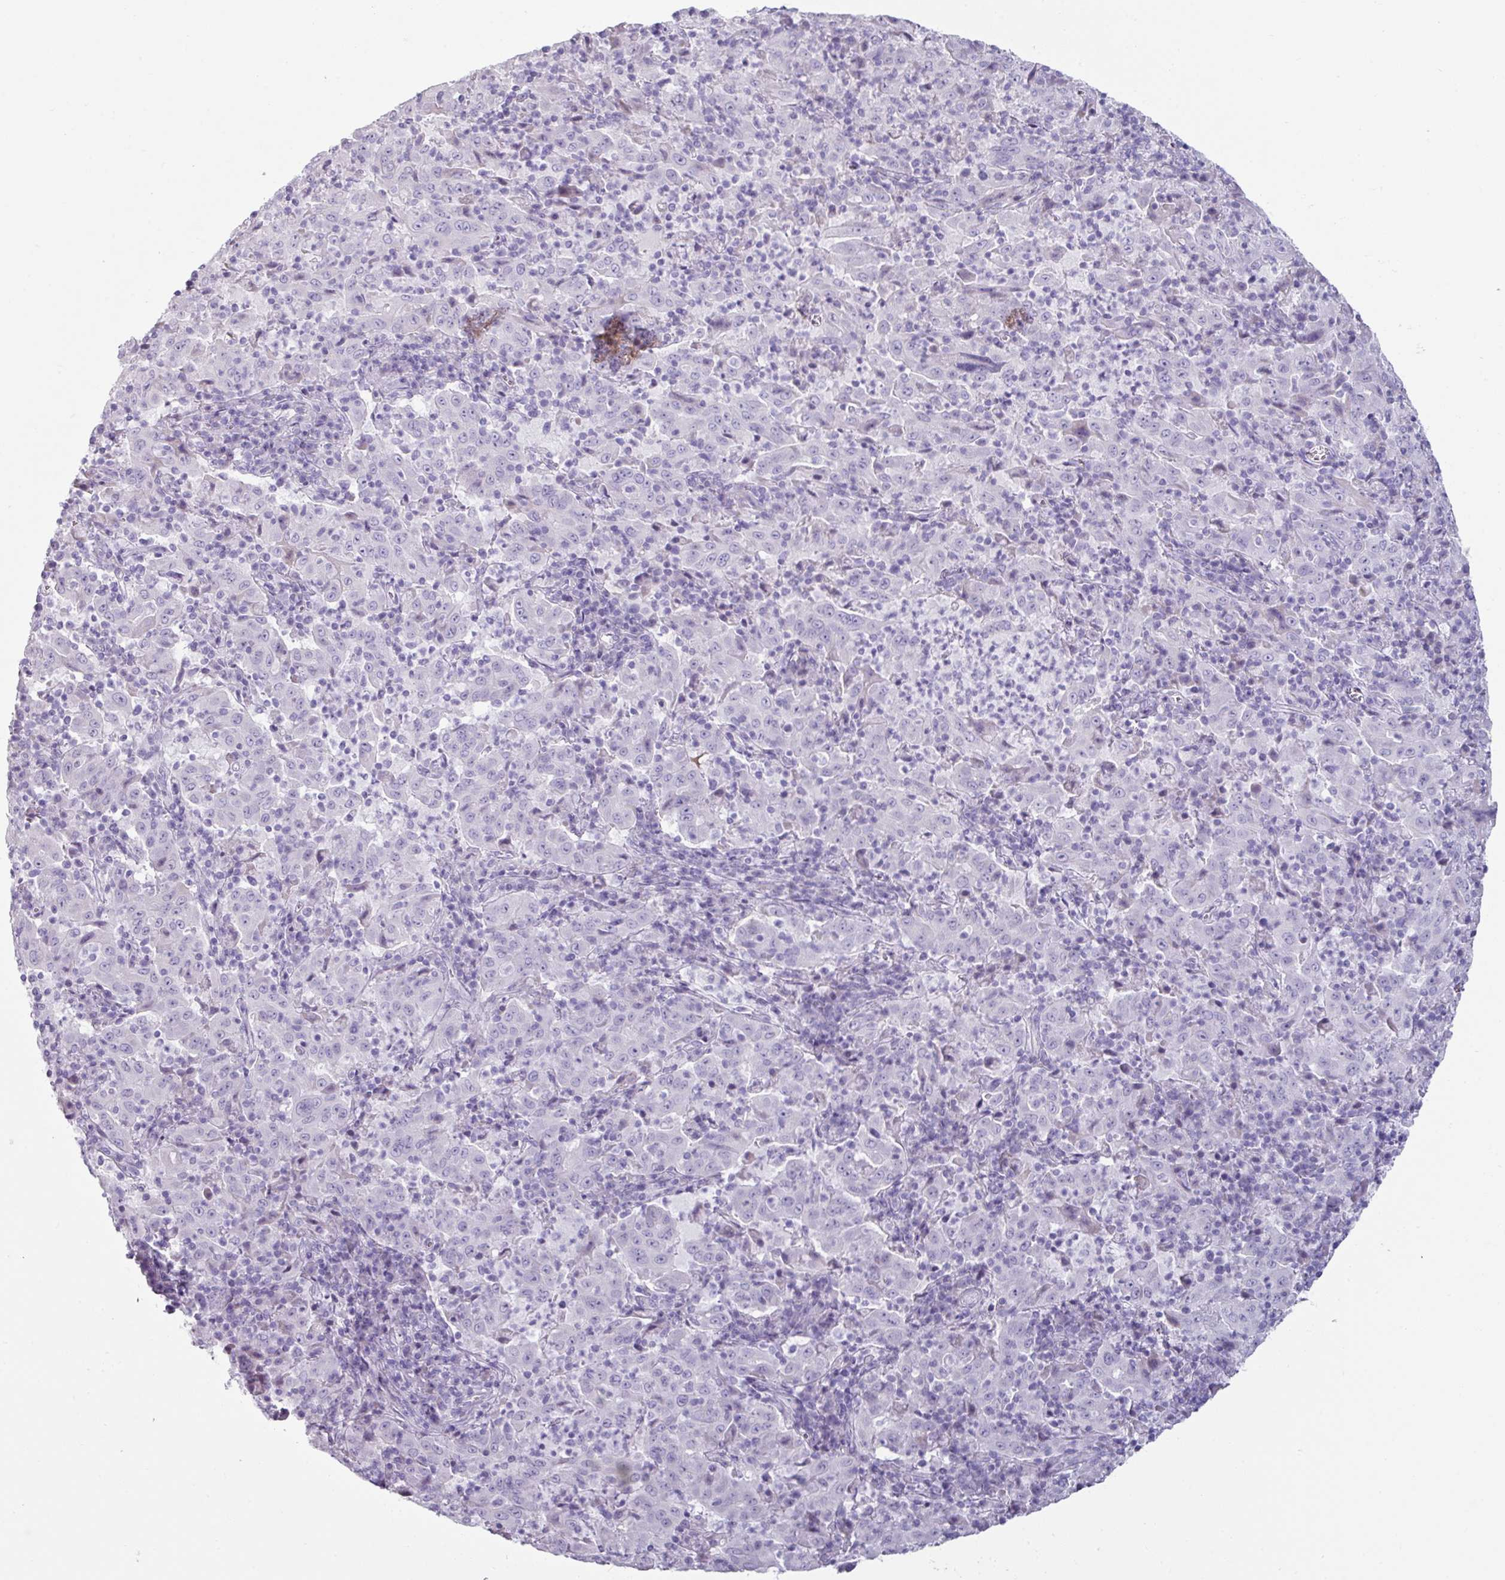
{"staining": {"intensity": "negative", "quantity": "none", "location": "none"}, "tissue": "pancreatic cancer", "cell_type": "Tumor cells", "image_type": "cancer", "snomed": [{"axis": "morphology", "description": "Adenocarcinoma, NOS"}, {"axis": "topography", "description": "Pancreas"}], "caption": "High magnification brightfield microscopy of adenocarcinoma (pancreatic) stained with DAB (3,3'-diaminobenzidine) (brown) and counterstained with hematoxylin (blue): tumor cells show no significant positivity.", "gene": "CLCA1", "patient": {"sex": "male", "age": 63}}